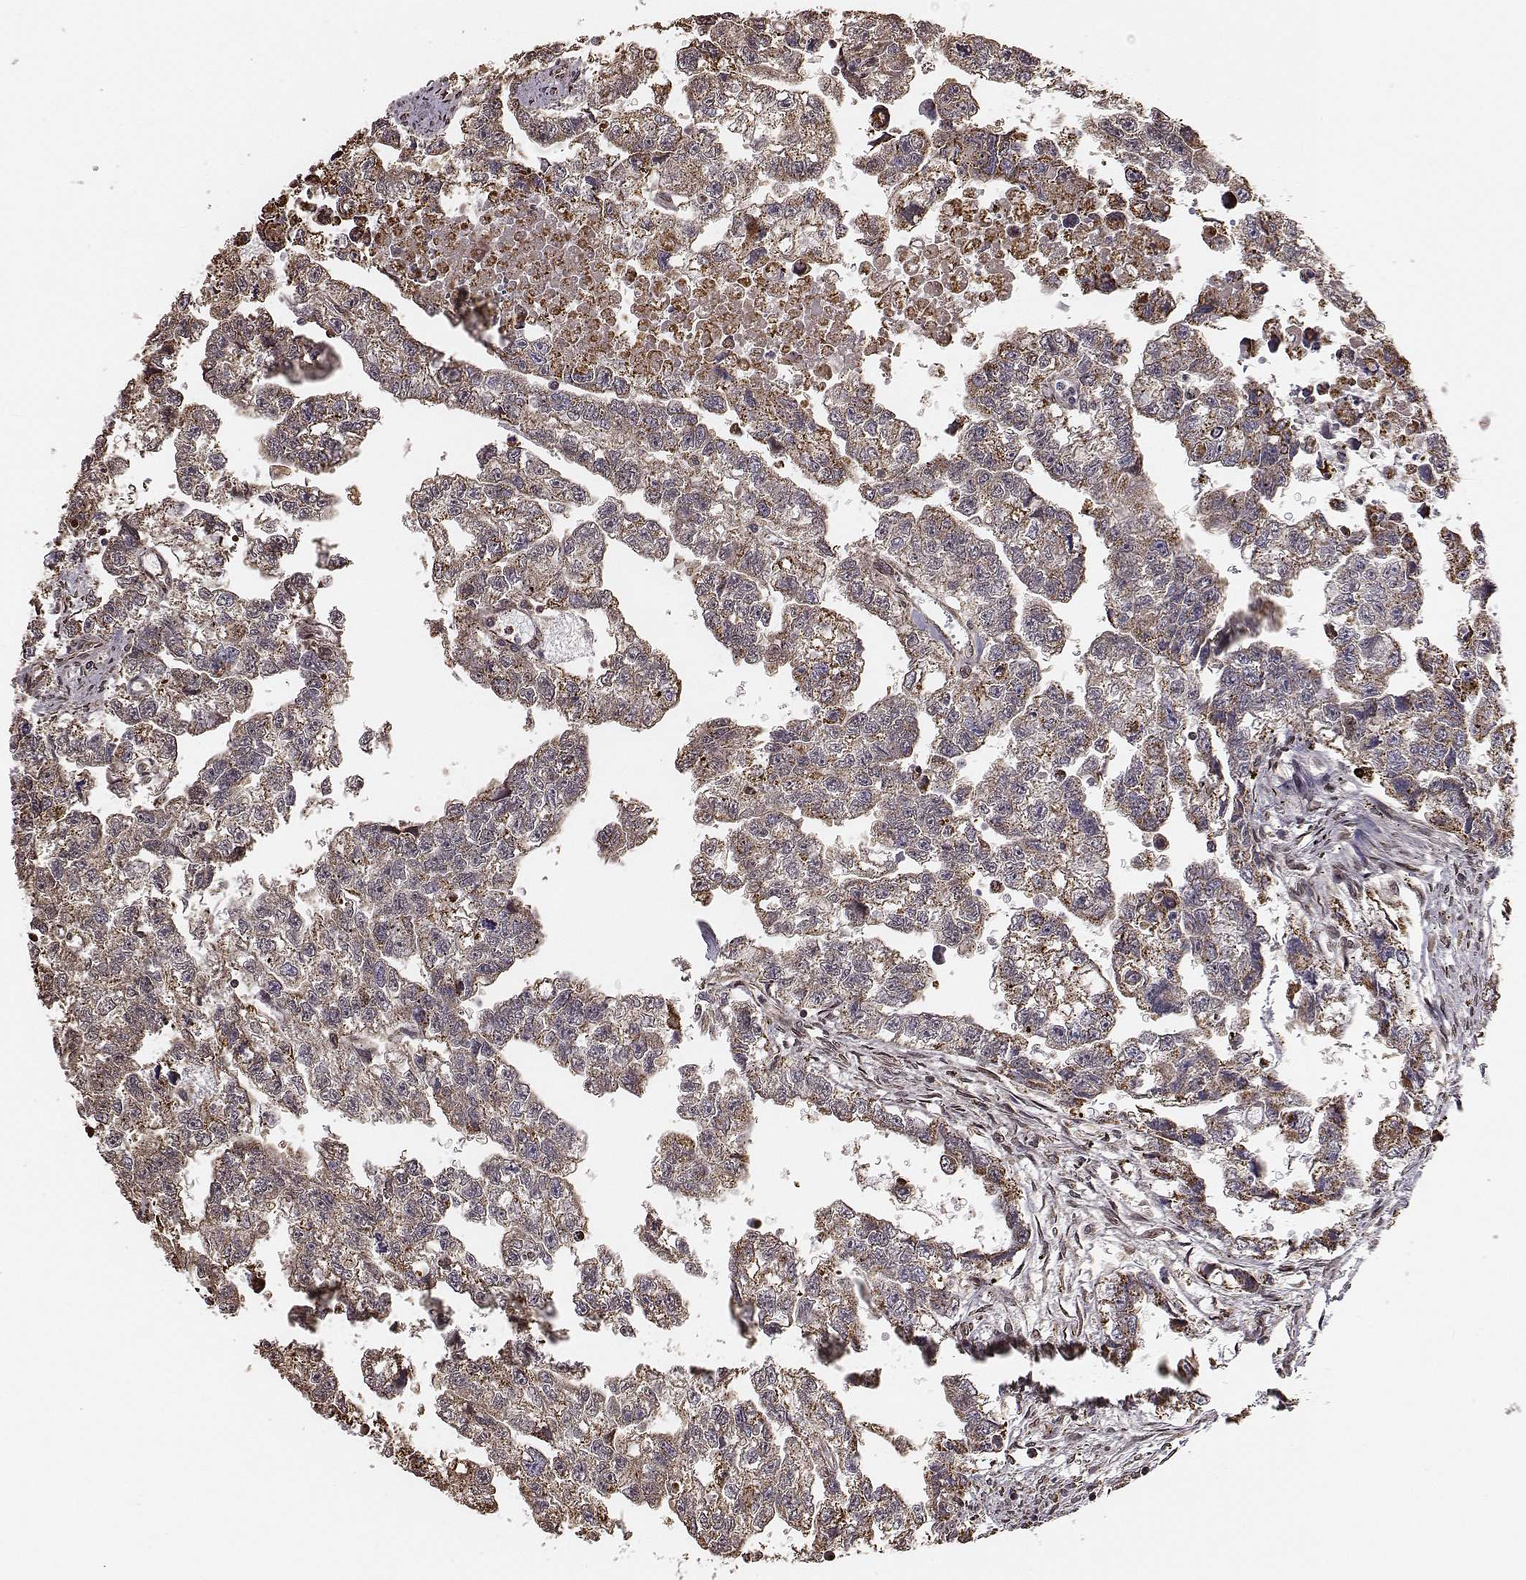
{"staining": {"intensity": "weak", "quantity": ">75%", "location": "cytoplasmic/membranous"}, "tissue": "testis cancer", "cell_type": "Tumor cells", "image_type": "cancer", "snomed": [{"axis": "morphology", "description": "Carcinoma, Embryonal, NOS"}, {"axis": "morphology", "description": "Teratoma, malignant, NOS"}, {"axis": "topography", "description": "Testis"}], "caption": "The image exhibits staining of malignant teratoma (testis), revealing weak cytoplasmic/membranous protein staining (brown color) within tumor cells. Ihc stains the protein of interest in brown and the nuclei are stained blue.", "gene": "ACOT2", "patient": {"sex": "male", "age": 44}}